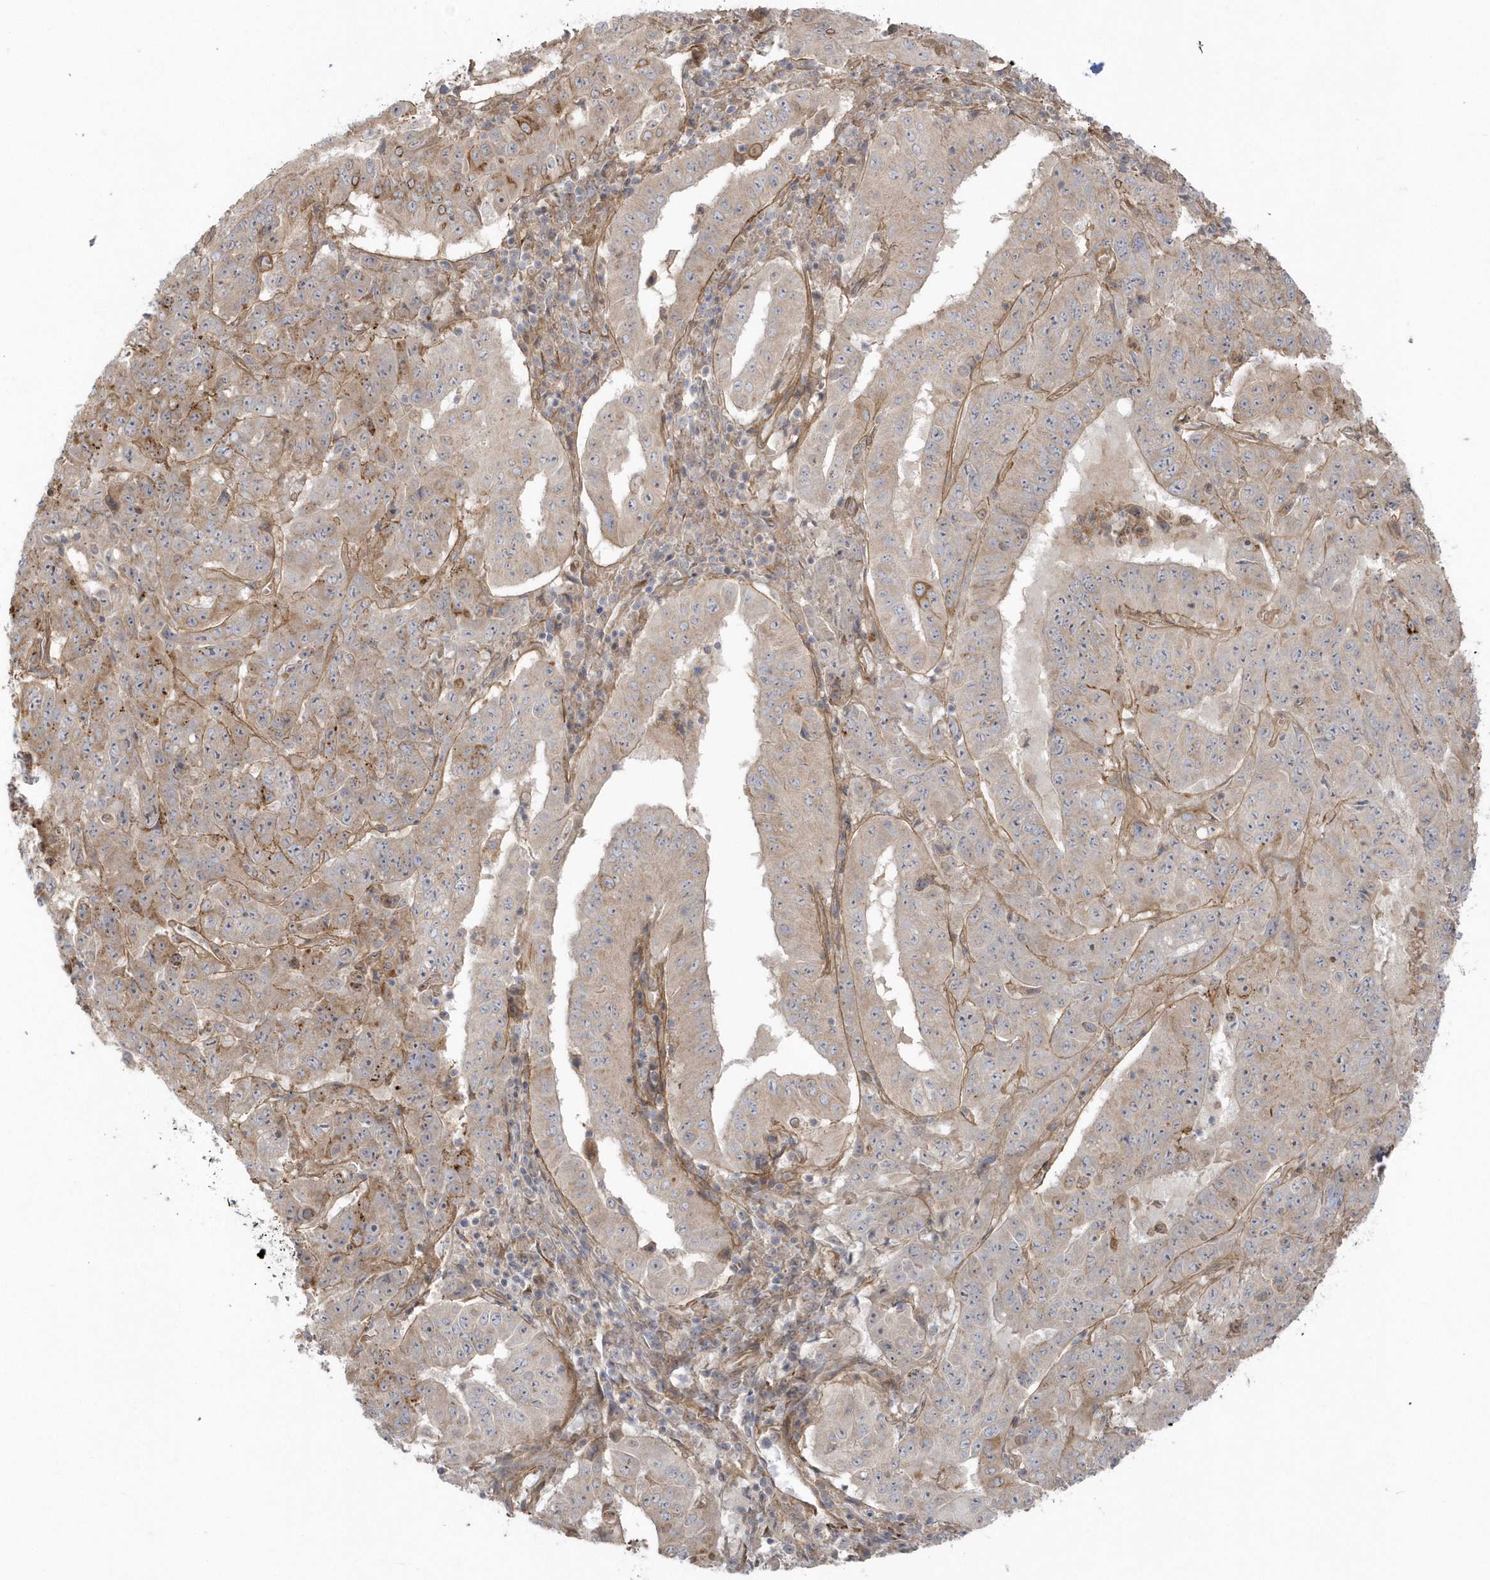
{"staining": {"intensity": "moderate", "quantity": "<25%", "location": "cytoplasmic/membranous"}, "tissue": "pancreatic cancer", "cell_type": "Tumor cells", "image_type": "cancer", "snomed": [{"axis": "morphology", "description": "Adenocarcinoma, NOS"}, {"axis": "topography", "description": "Pancreas"}], "caption": "DAB (3,3'-diaminobenzidine) immunohistochemical staining of human pancreatic cancer (adenocarcinoma) demonstrates moderate cytoplasmic/membranous protein staining in about <25% of tumor cells. (brown staining indicates protein expression, while blue staining denotes nuclei).", "gene": "ACTR1A", "patient": {"sex": "male", "age": 63}}